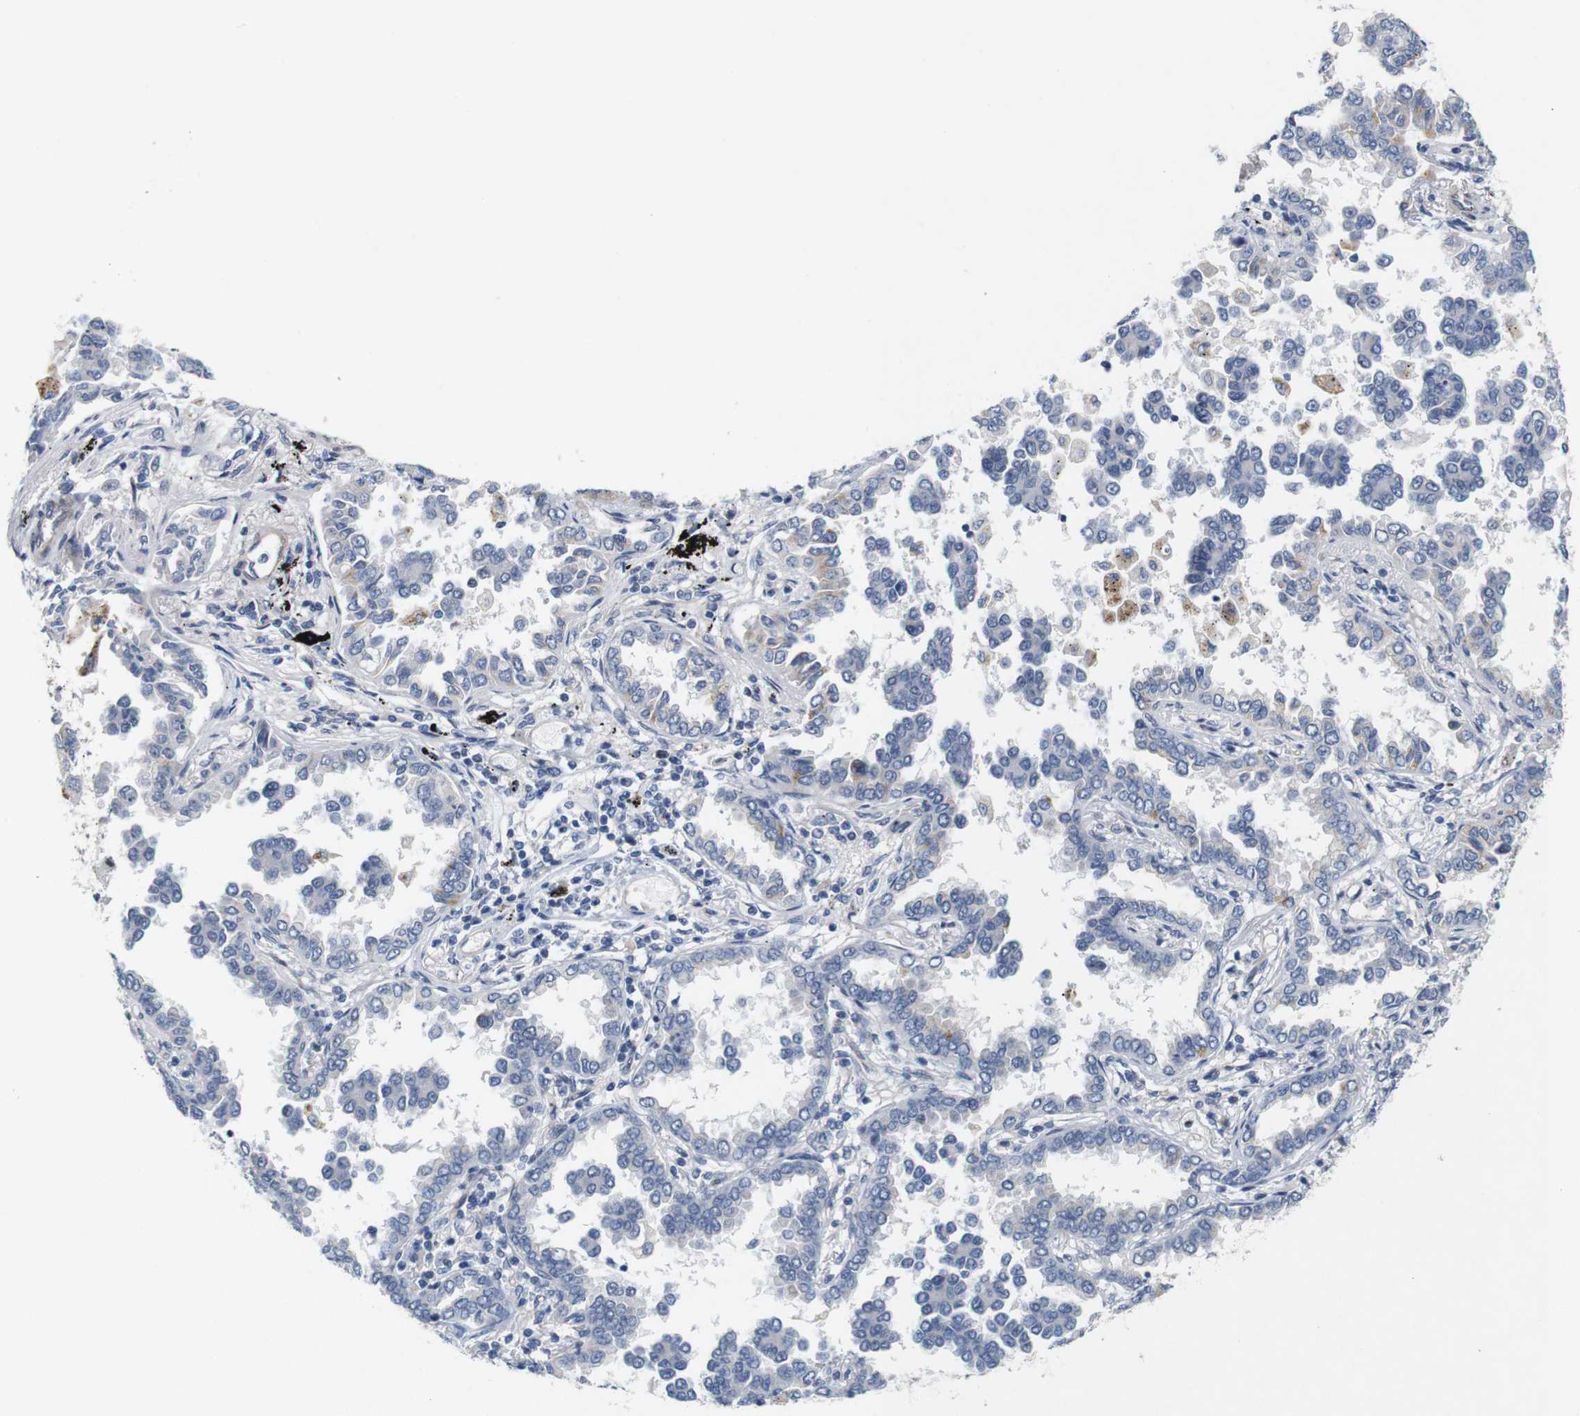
{"staining": {"intensity": "negative", "quantity": "none", "location": "none"}, "tissue": "lung cancer", "cell_type": "Tumor cells", "image_type": "cancer", "snomed": [{"axis": "morphology", "description": "Normal tissue, NOS"}, {"axis": "morphology", "description": "Adenocarcinoma, NOS"}, {"axis": "topography", "description": "Lung"}], "caption": "Lung cancer (adenocarcinoma) stained for a protein using IHC reveals no expression tumor cells.", "gene": "CYB561", "patient": {"sex": "male", "age": 59}}